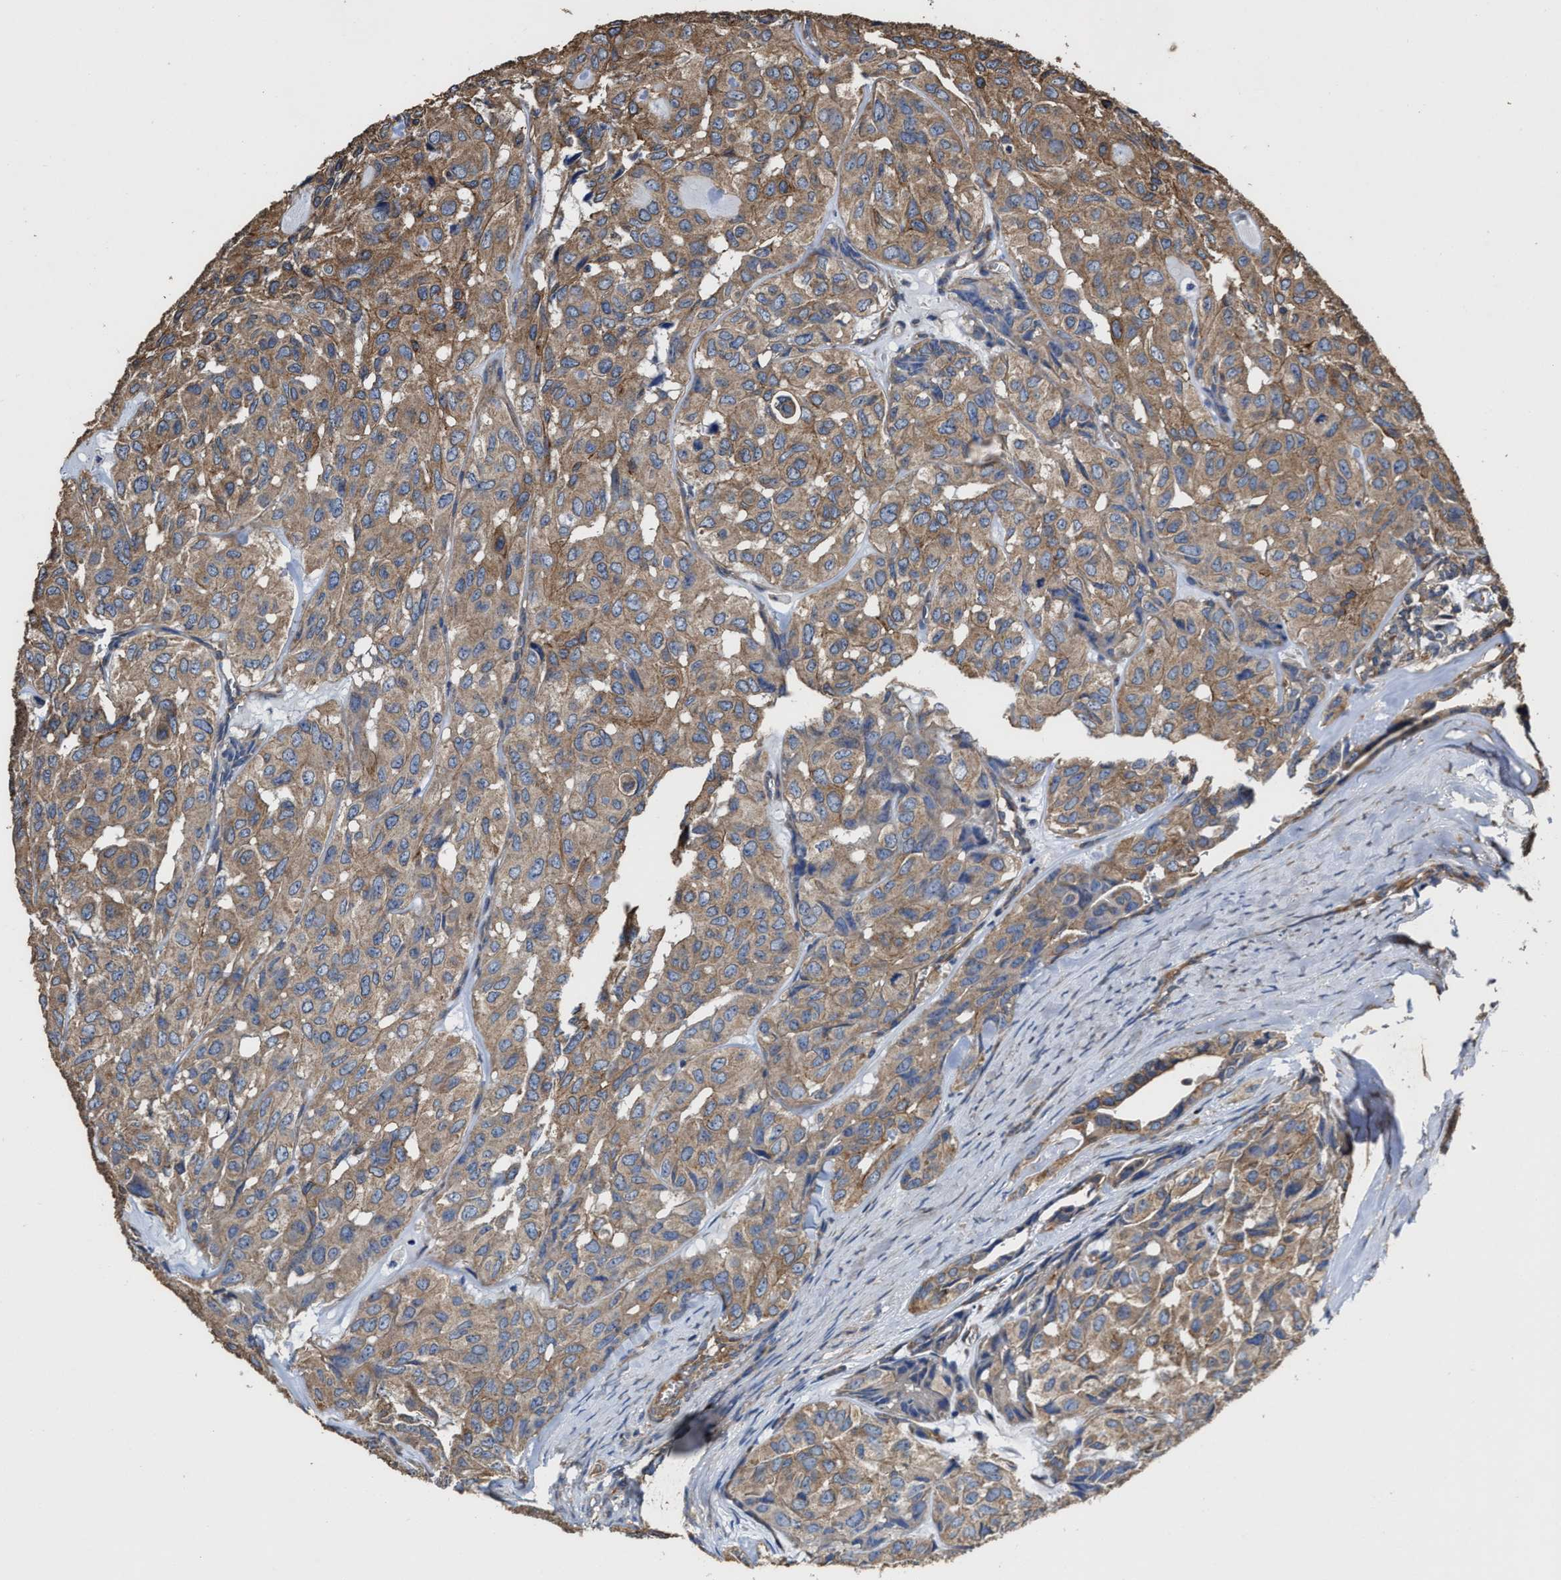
{"staining": {"intensity": "moderate", "quantity": ">75%", "location": "cytoplasmic/membranous"}, "tissue": "head and neck cancer", "cell_type": "Tumor cells", "image_type": "cancer", "snomed": [{"axis": "morphology", "description": "Adenocarcinoma, NOS"}, {"axis": "topography", "description": "Salivary gland, NOS"}, {"axis": "topography", "description": "Head-Neck"}], "caption": "Protein expression analysis of human head and neck cancer (adenocarcinoma) reveals moderate cytoplasmic/membranous staining in approximately >75% of tumor cells.", "gene": "SFXN4", "patient": {"sex": "female", "age": 76}}